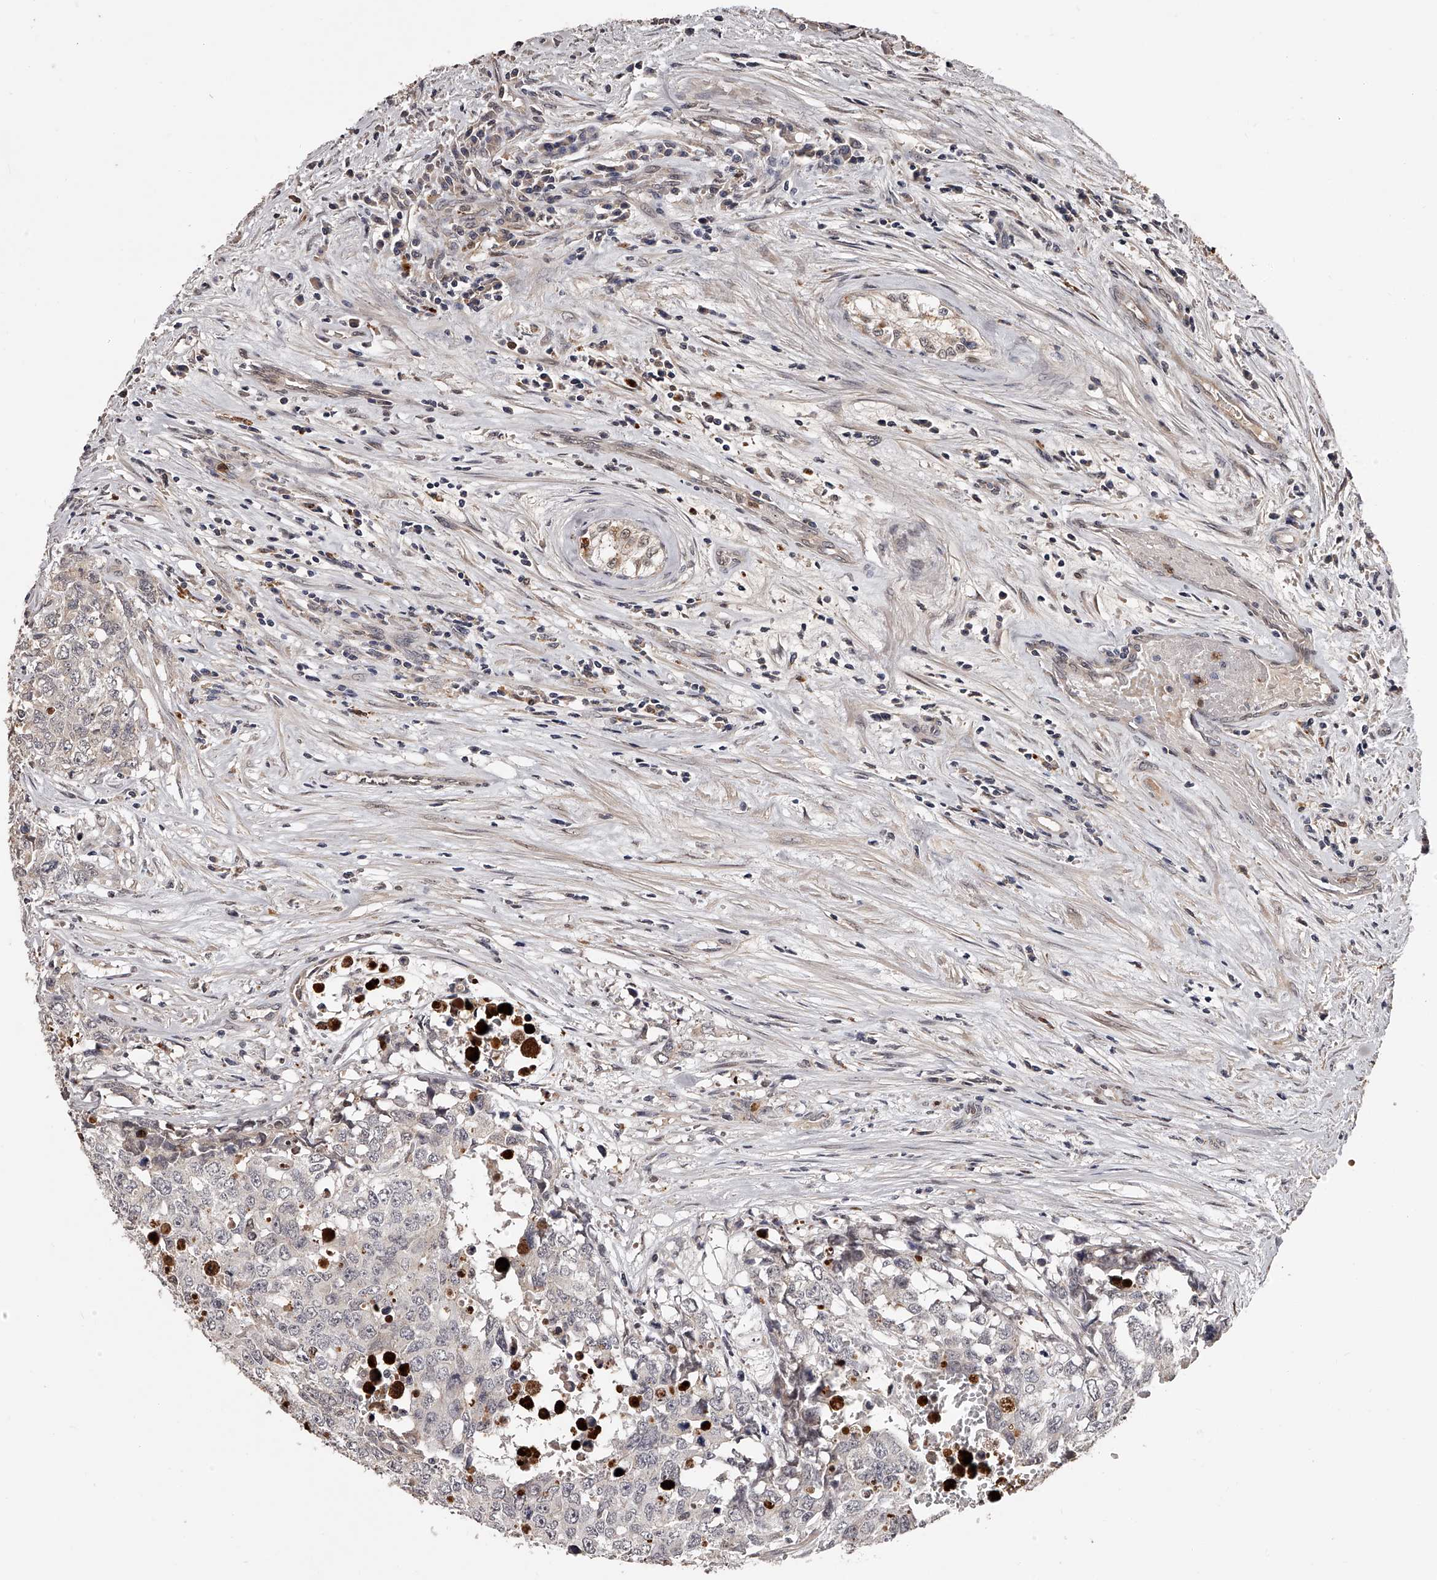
{"staining": {"intensity": "negative", "quantity": "none", "location": "none"}, "tissue": "testis cancer", "cell_type": "Tumor cells", "image_type": "cancer", "snomed": [{"axis": "morphology", "description": "Carcinoma, Embryonal, NOS"}, {"axis": "topography", "description": "Testis"}], "caption": "Immunohistochemistry (IHC) image of testis embryonal carcinoma stained for a protein (brown), which reveals no expression in tumor cells.", "gene": "URGCP", "patient": {"sex": "male", "age": 28}}